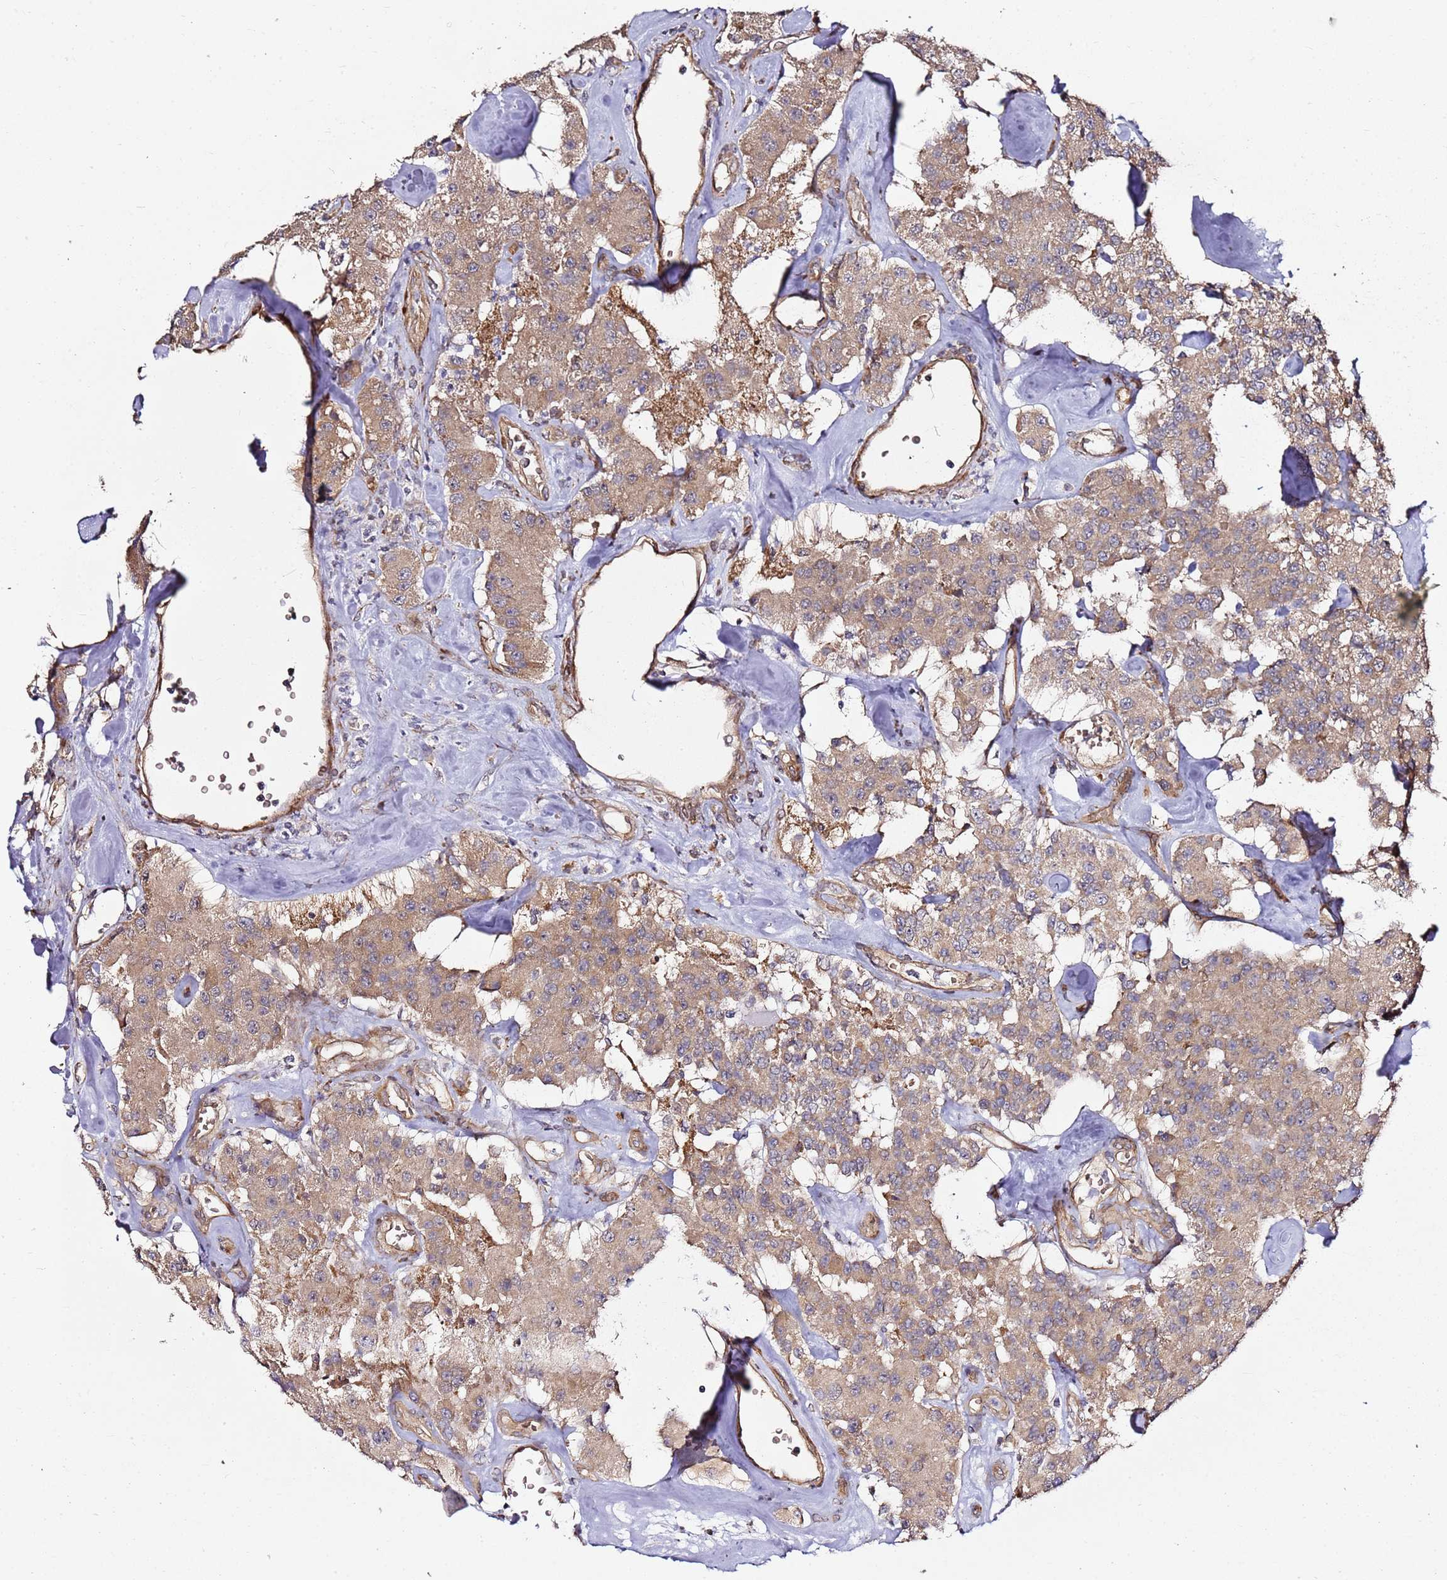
{"staining": {"intensity": "moderate", "quantity": ">75%", "location": "cytoplasmic/membranous"}, "tissue": "carcinoid", "cell_type": "Tumor cells", "image_type": "cancer", "snomed": [{"axis": "morphology", "description": "Carcinoid, malignant, NOS"}, {"axis": "topography", "description": "Pancreas"}], "caption": "Carcinoid (malignant) stained with a protein marker shows moderate staining in tumor cells.", "gene": "TM2D2", "patient": {"sex": "male", "age": 41}}